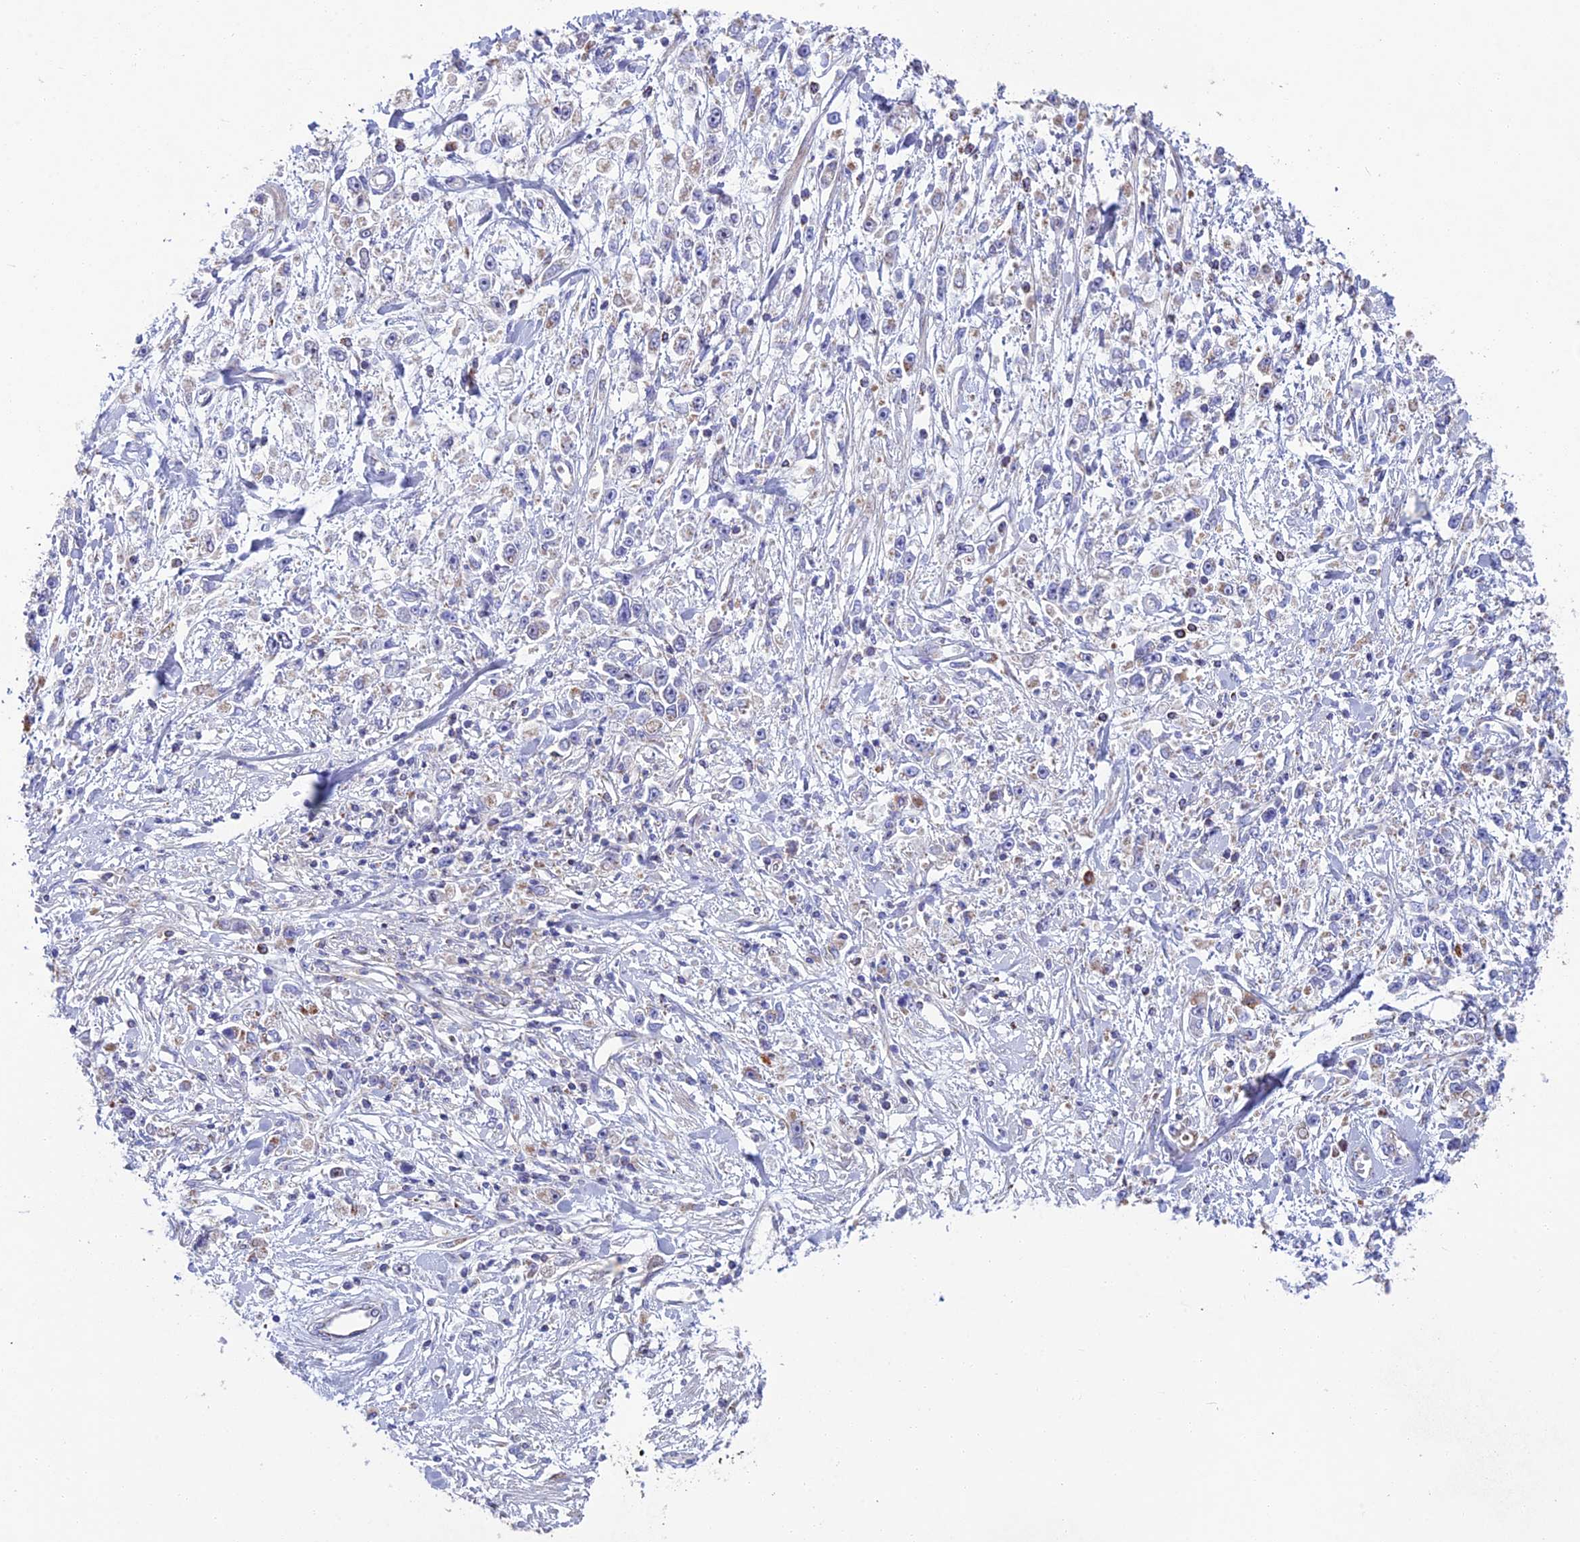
{"staining": {"intensity": "negative", "quantity": "none", "location": "none"}, "tissue": "stomach cancer", "cell_type": "Tumor cells", "image_type": "cancer", "snomed": [{"axis": "morphology", "description": "Adenocarcinoma, NOS"}, {"axis": "topography", "description": "Stomach"}], "caption": "Immunohistochemistry of human adenocarcinoma (stomach) exhibits no staining in tumor cells.", "gene": "CS", "patient": {"sex": "female", "age": 59}}